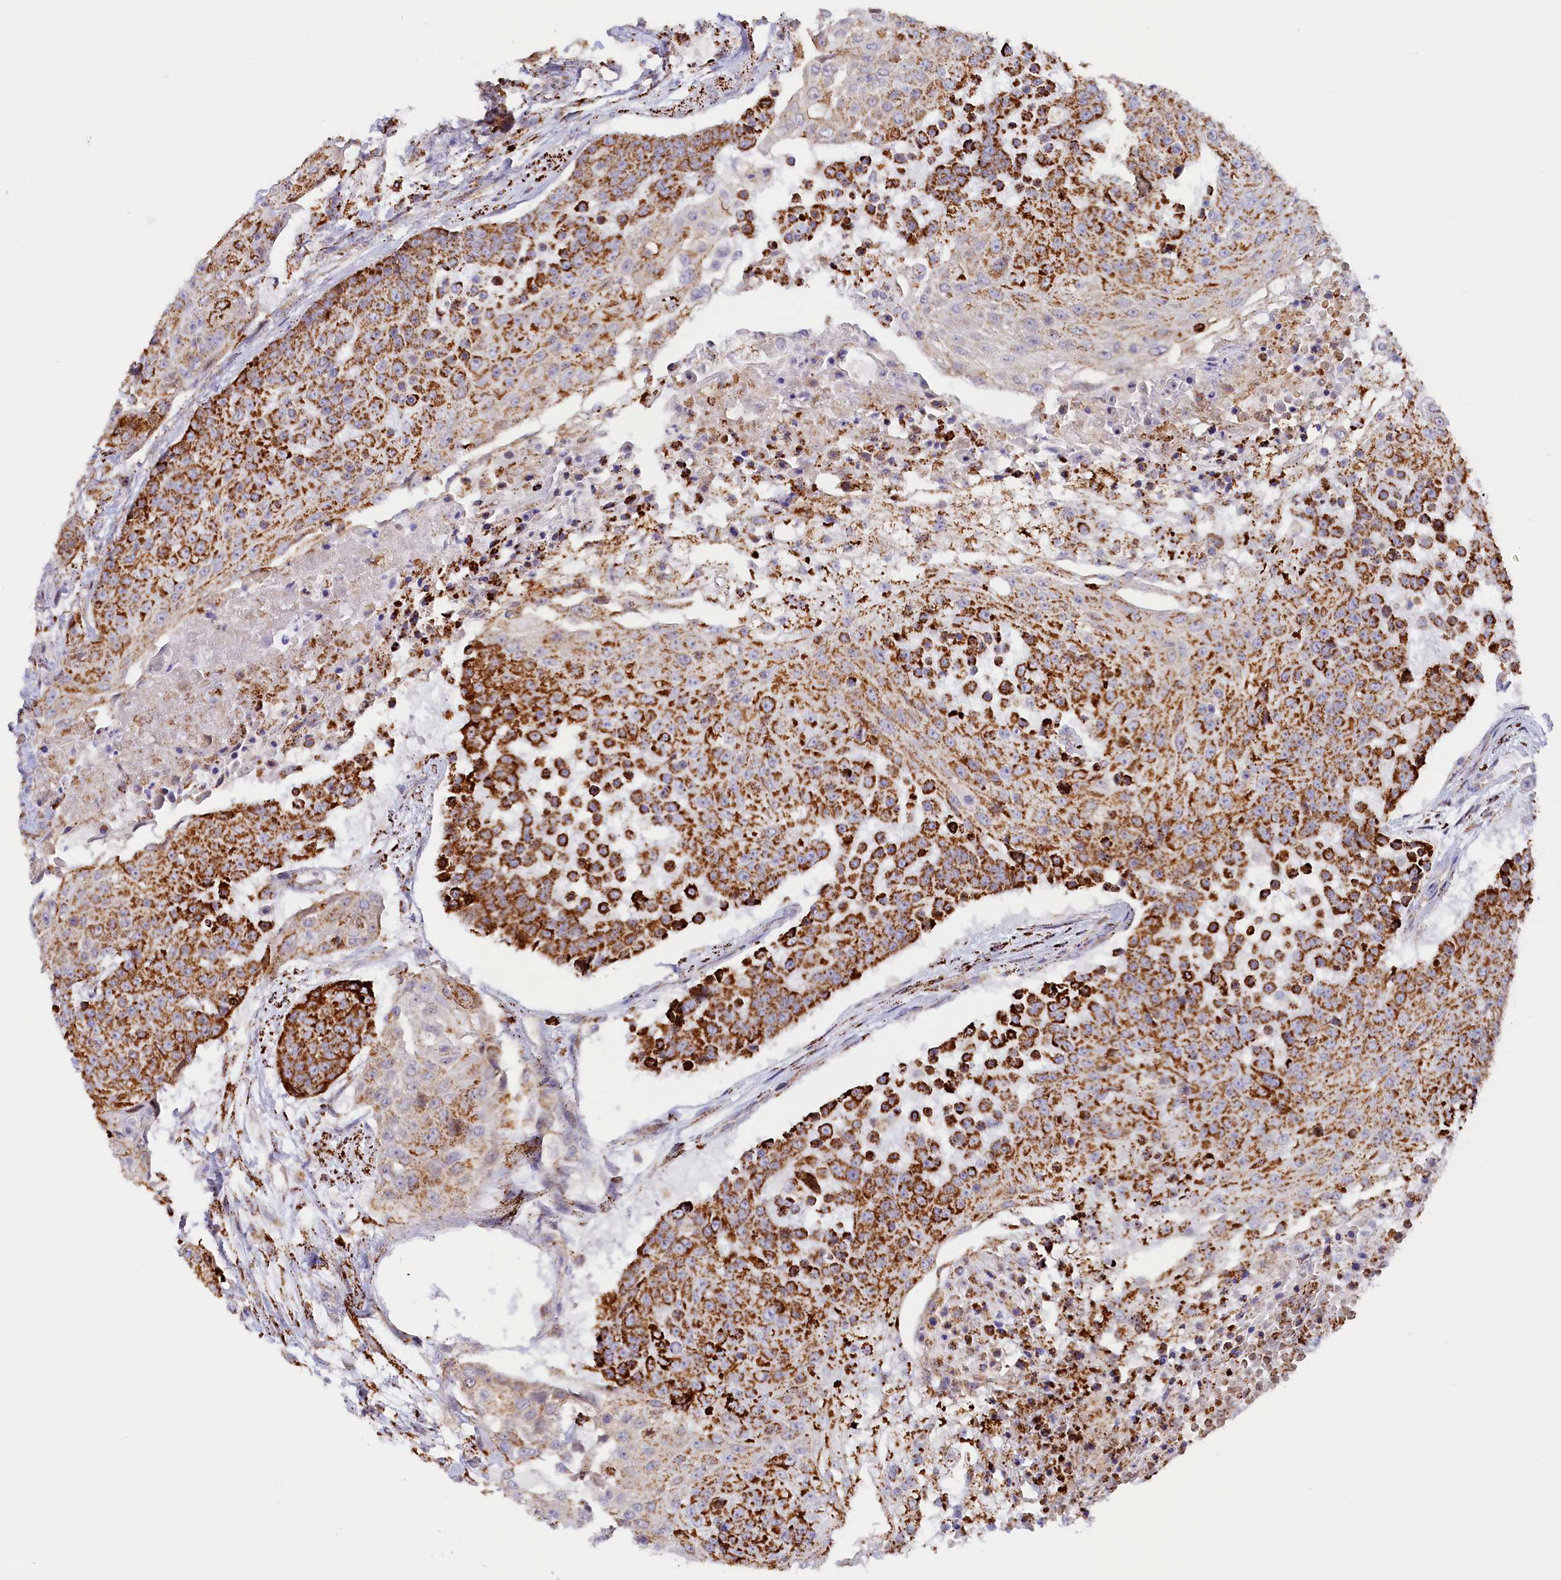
{"staining": {"intensity": "moderate", "quantity": "25%-75%", "location": "cytoplasmic/membranous"}, "tissue": "urothelial cancer", "cell_type": "Tumor cells", "image_type": "cancer", "snomed": [{"axis": "morphology", "description": "Urothelial carcinoma, High grade"}, {"axis": "topography", "description": "Urinary bladder"}], "caption": "High-power microscopy captured an immunohistochemistry photomicrograph of urothelial cancer, revealing moderate cytoplasmic/membranous positivity in about 25%-75% of tumor cells.", "gene": "AKTIP", "patient": {"sex": "female", "age": 63}}